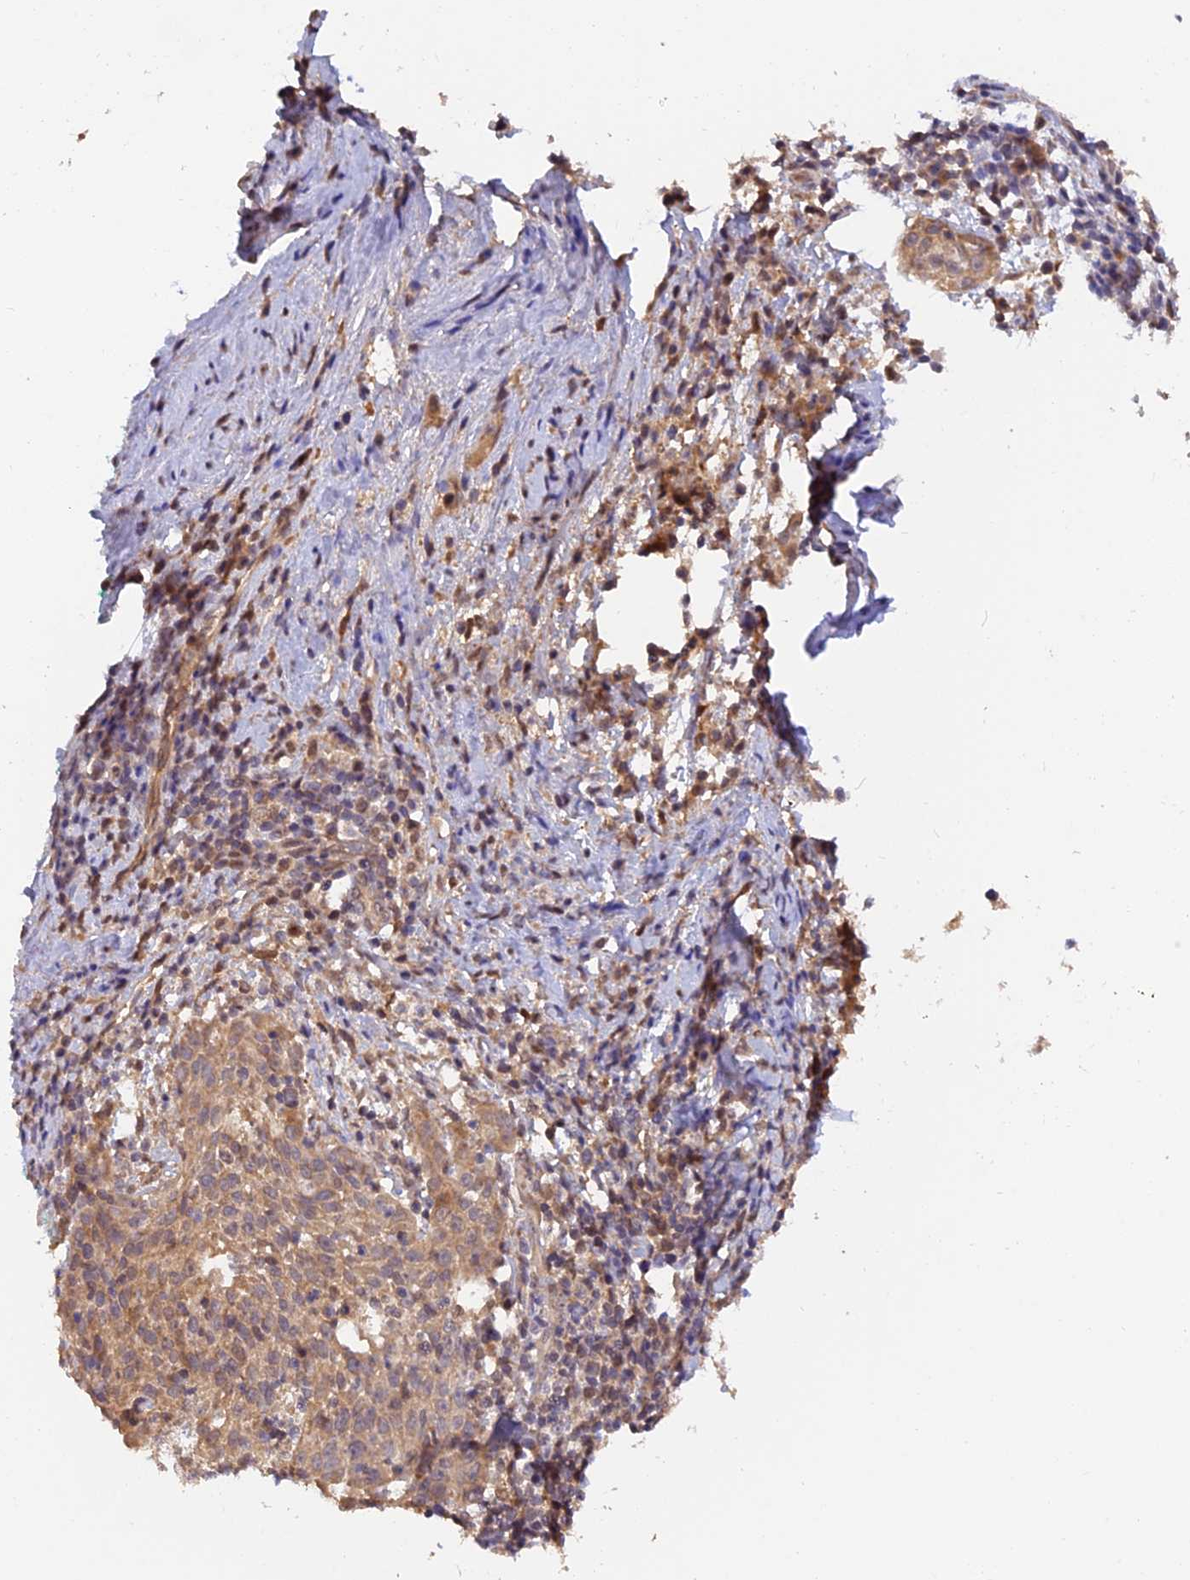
{"staining": {"intensity": "moderate", "quantity": ">75%", "location": "cytoplasmic/membranous"}, "tissue": "cervical cancer", "cell_type": "Tumor cells", "image_type": "cancer", "snomed": [{"axis": "morphology", "description": "Squamous cell carcinoma, NOS"}, {"axis": "topography", "description": "Cervix"}], "caption": "Moderate cytoplasmic/membranous protein staining is seen in approximately >75% of tumor cells in squamous cell carcinoma (cervical). (IHC, brightfield microscopy, high magnification).", "gene": "MNS1", "patient": {"sex": "female", "age": 57}}